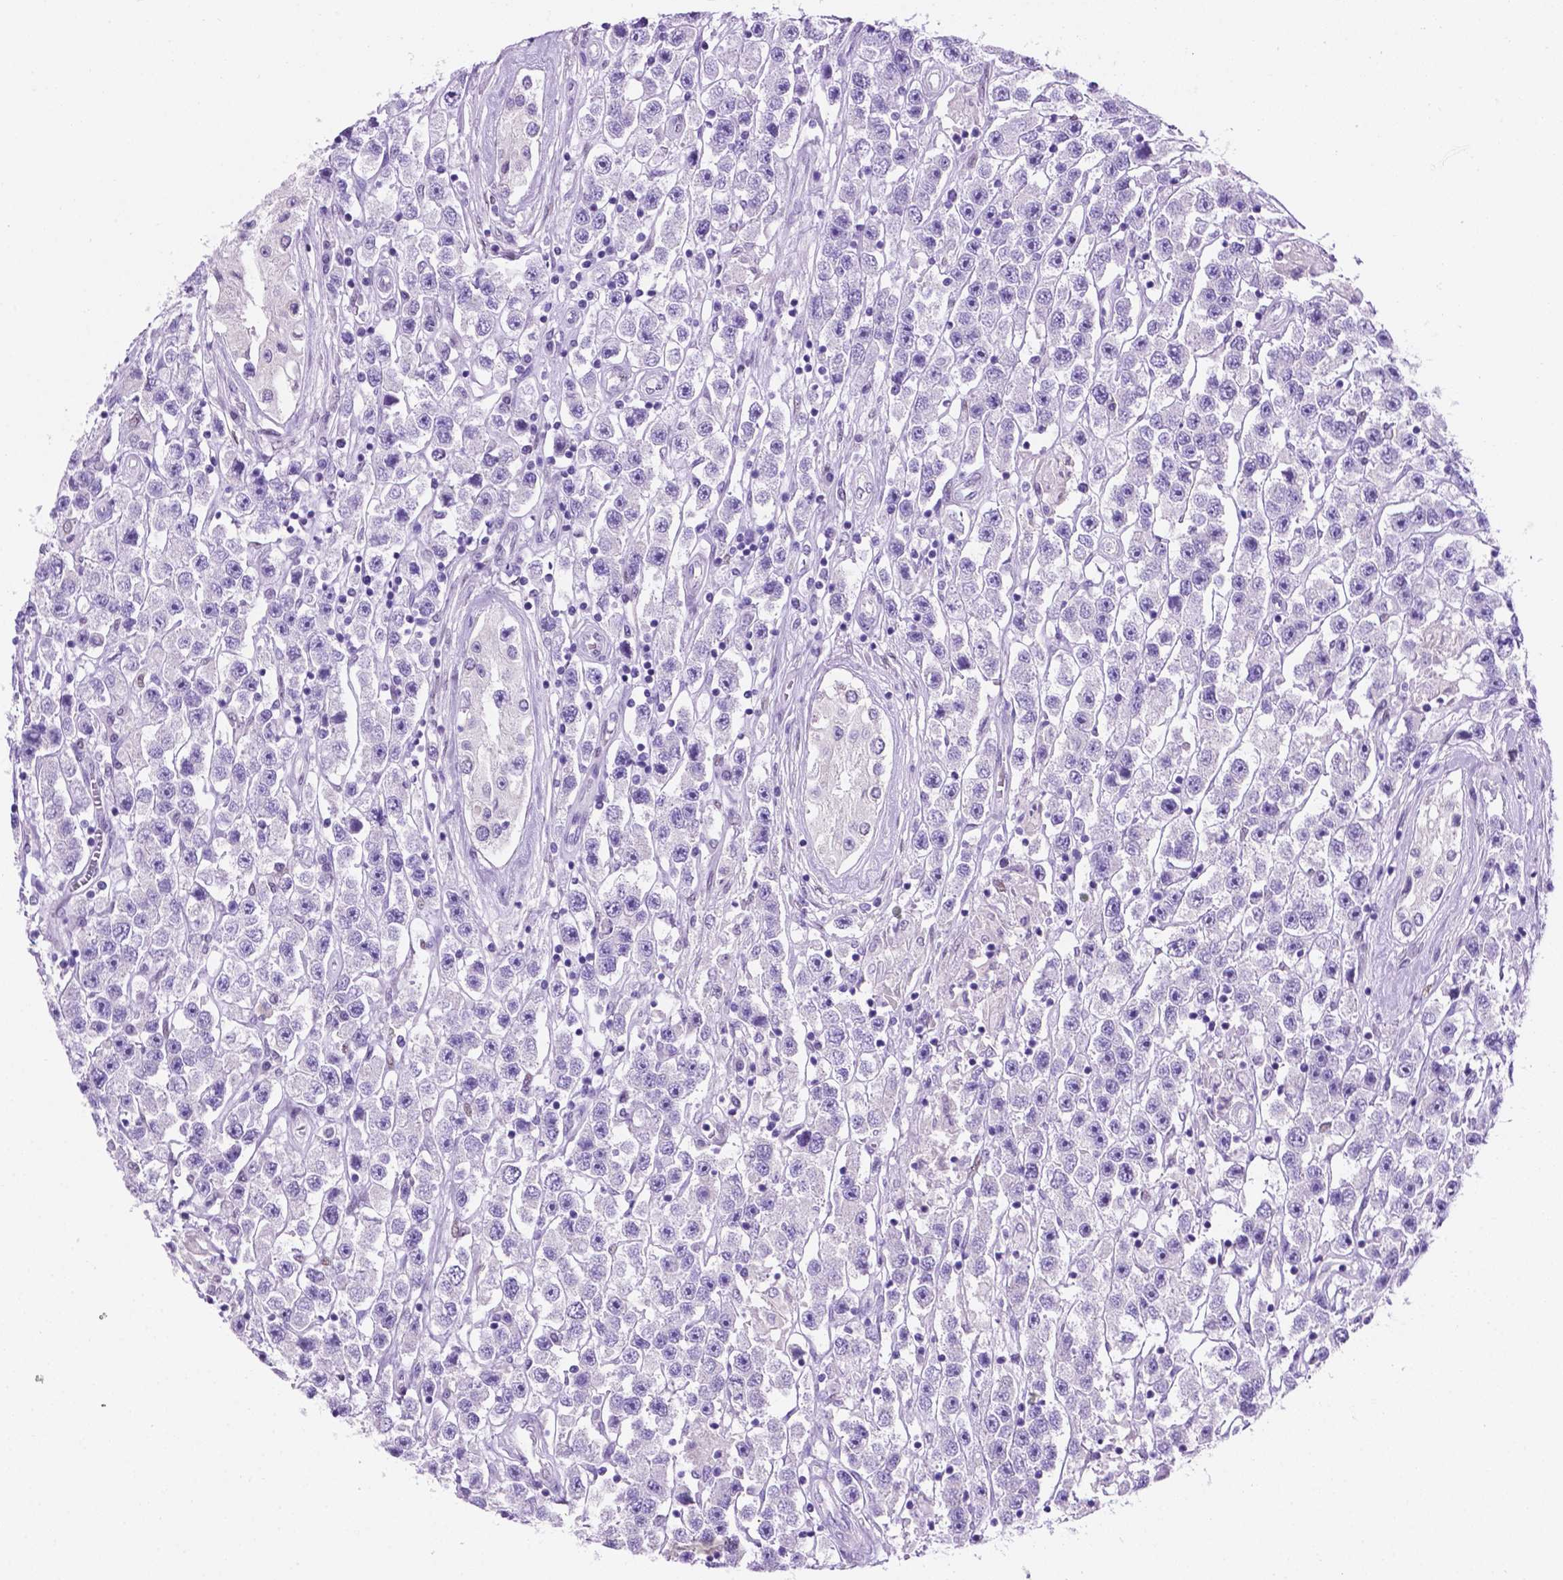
{"staining": {"intensity": "negative", "quantity": "none", "location": "none"}, "tissue": "testis cancer", "cell_type": "Tumor cells", "image_type": "cancer", "snomed": [{"axis": "morphology", "description": "Seminoma, NOS"}, {"axis": "topography", "description": "Testis"}], "caption": "The micrograph shows no significant expression in tumor cells of testis seminoma.", "gene": "TMEM210", "patient": {"sex": "male", "age": 45}}